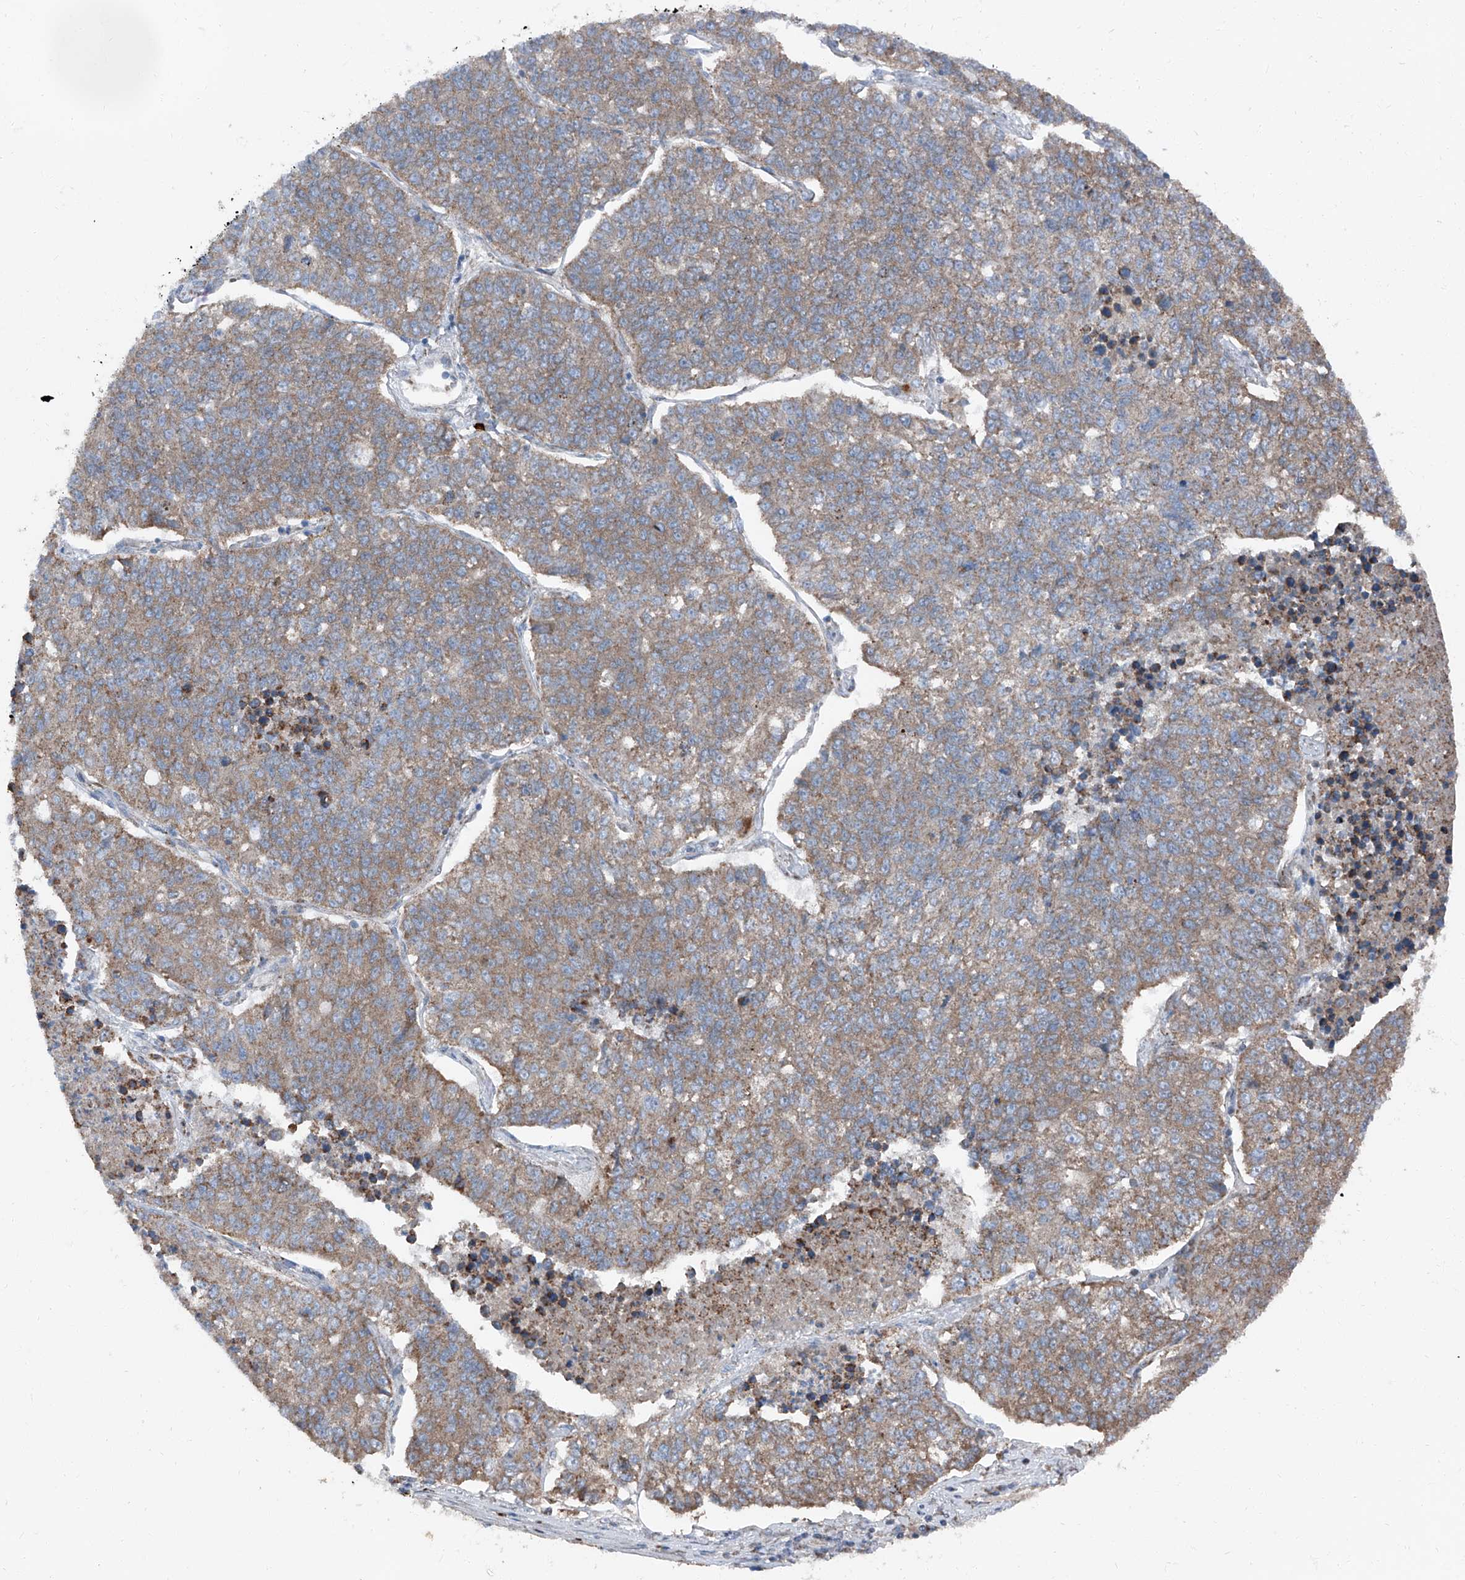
{"staining": {"intensity": "weak", "quantity": ">75%", "location": "cytoplasmic/membranous"}, "tissue": "lung cancer", "cell_type": "Tumor cells", "image_type": "cancer", "snomed": [{"axis": "morphology", "description": "Adenocarcinoma, NOS"}, {"axis": "topography", "description": "Lung"}], "caption": "Weak cytoplasmic/membranous expression for a protein is seen in about >75% of tumor cells of adenocarcinoma (lung) using immunohistochemistry.", "gene": "LIMK1", "patient": {"sex": "male", "age": 49}}